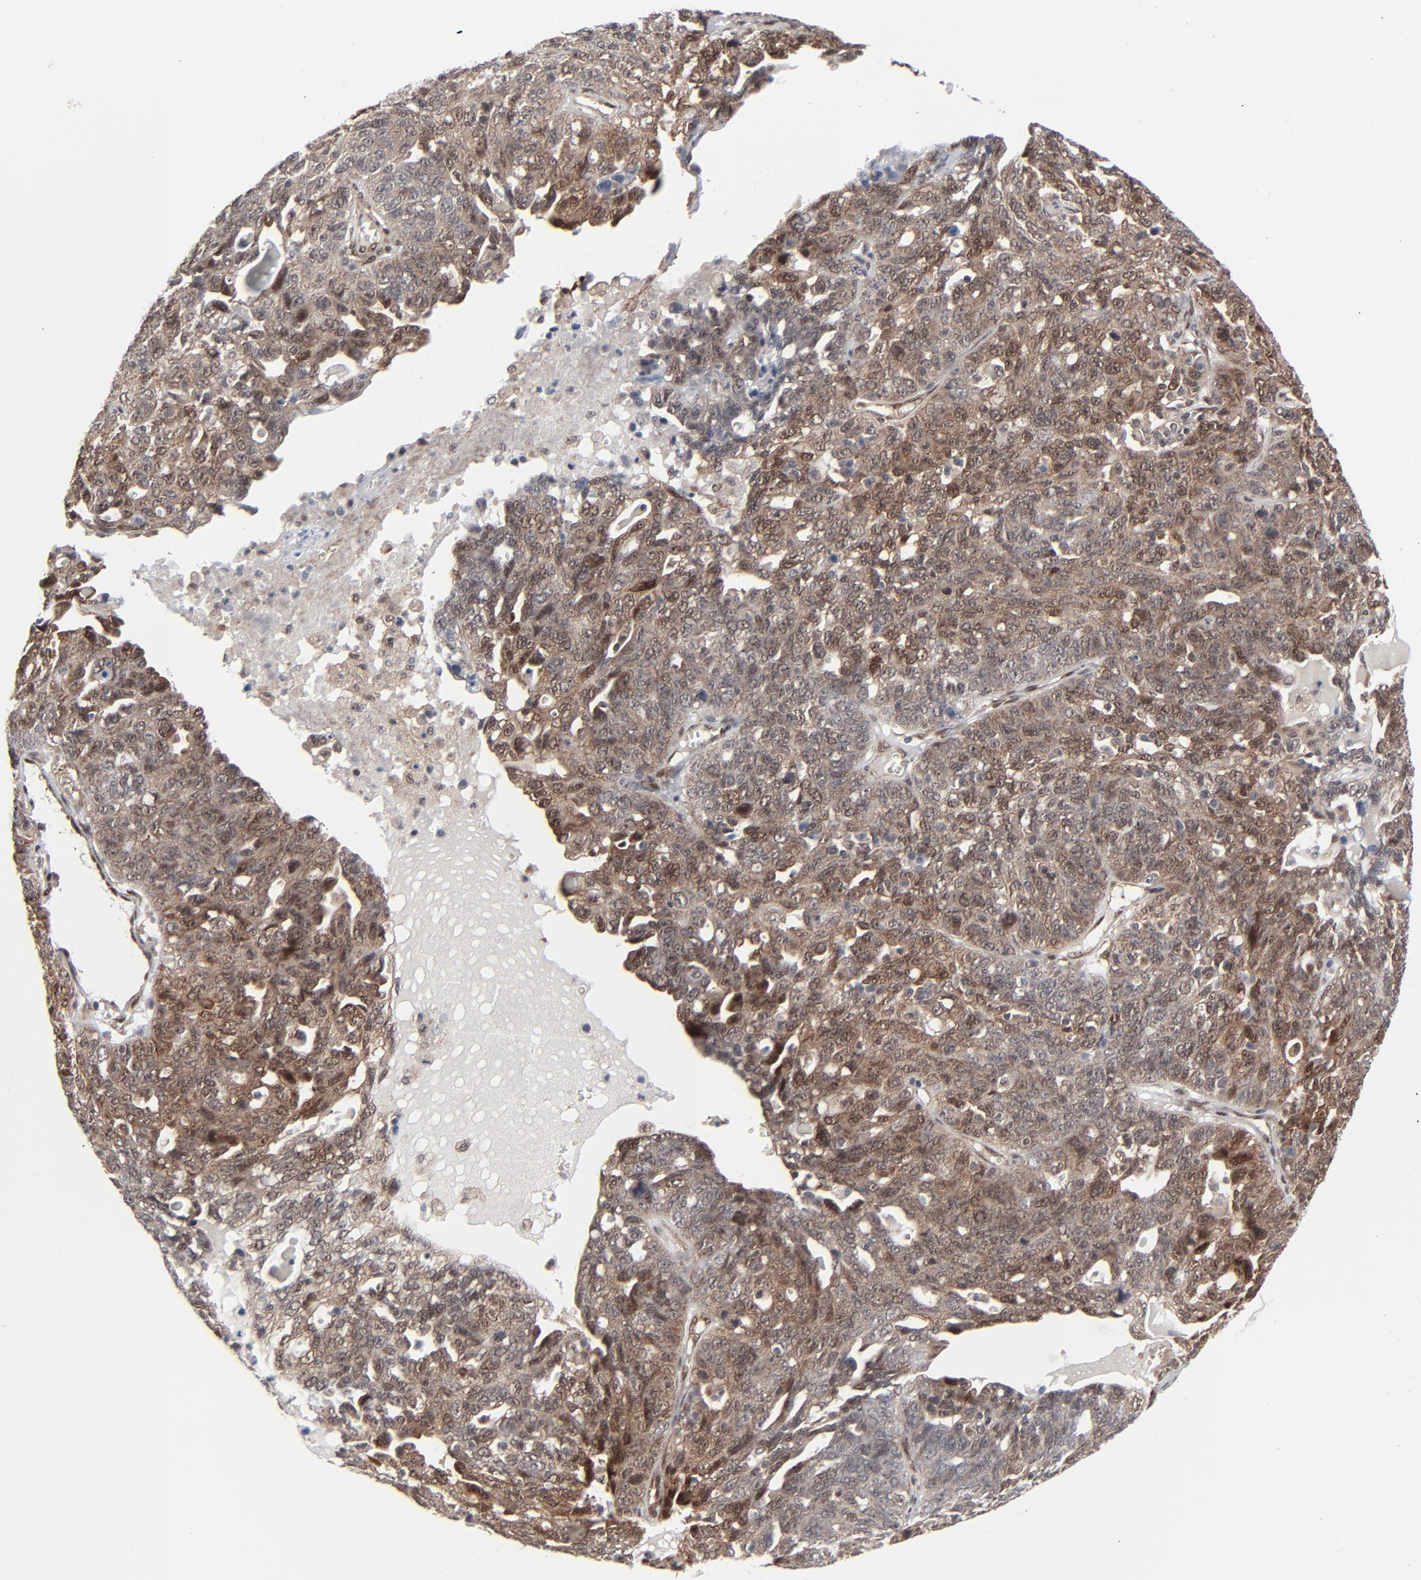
{"staining": {"intensity": "moderate", "quantity": ">75%", "location": "cytoplasmic/membranous,nuclear"}, "tissue": "ovarian cancer", "cell_type": "Tumor cells", "image_type": "cancer", "snomed": [{"axis": "morphology", "description": "Cystadenocarcinoma, serous, NOS"}, {"axis": "topography", "description": "Ovary"}], "caption": "Ovarian cancer (serous cystadenocarcinoma) stained with DAB immunohistochemistry demonstrates medium levels of moderate cytoplasmic/membranous and nuclear positivity in approximately >75% of tumor cells.", "gene": "AKT1", "patient": {"sex": "female", "age": 71}}